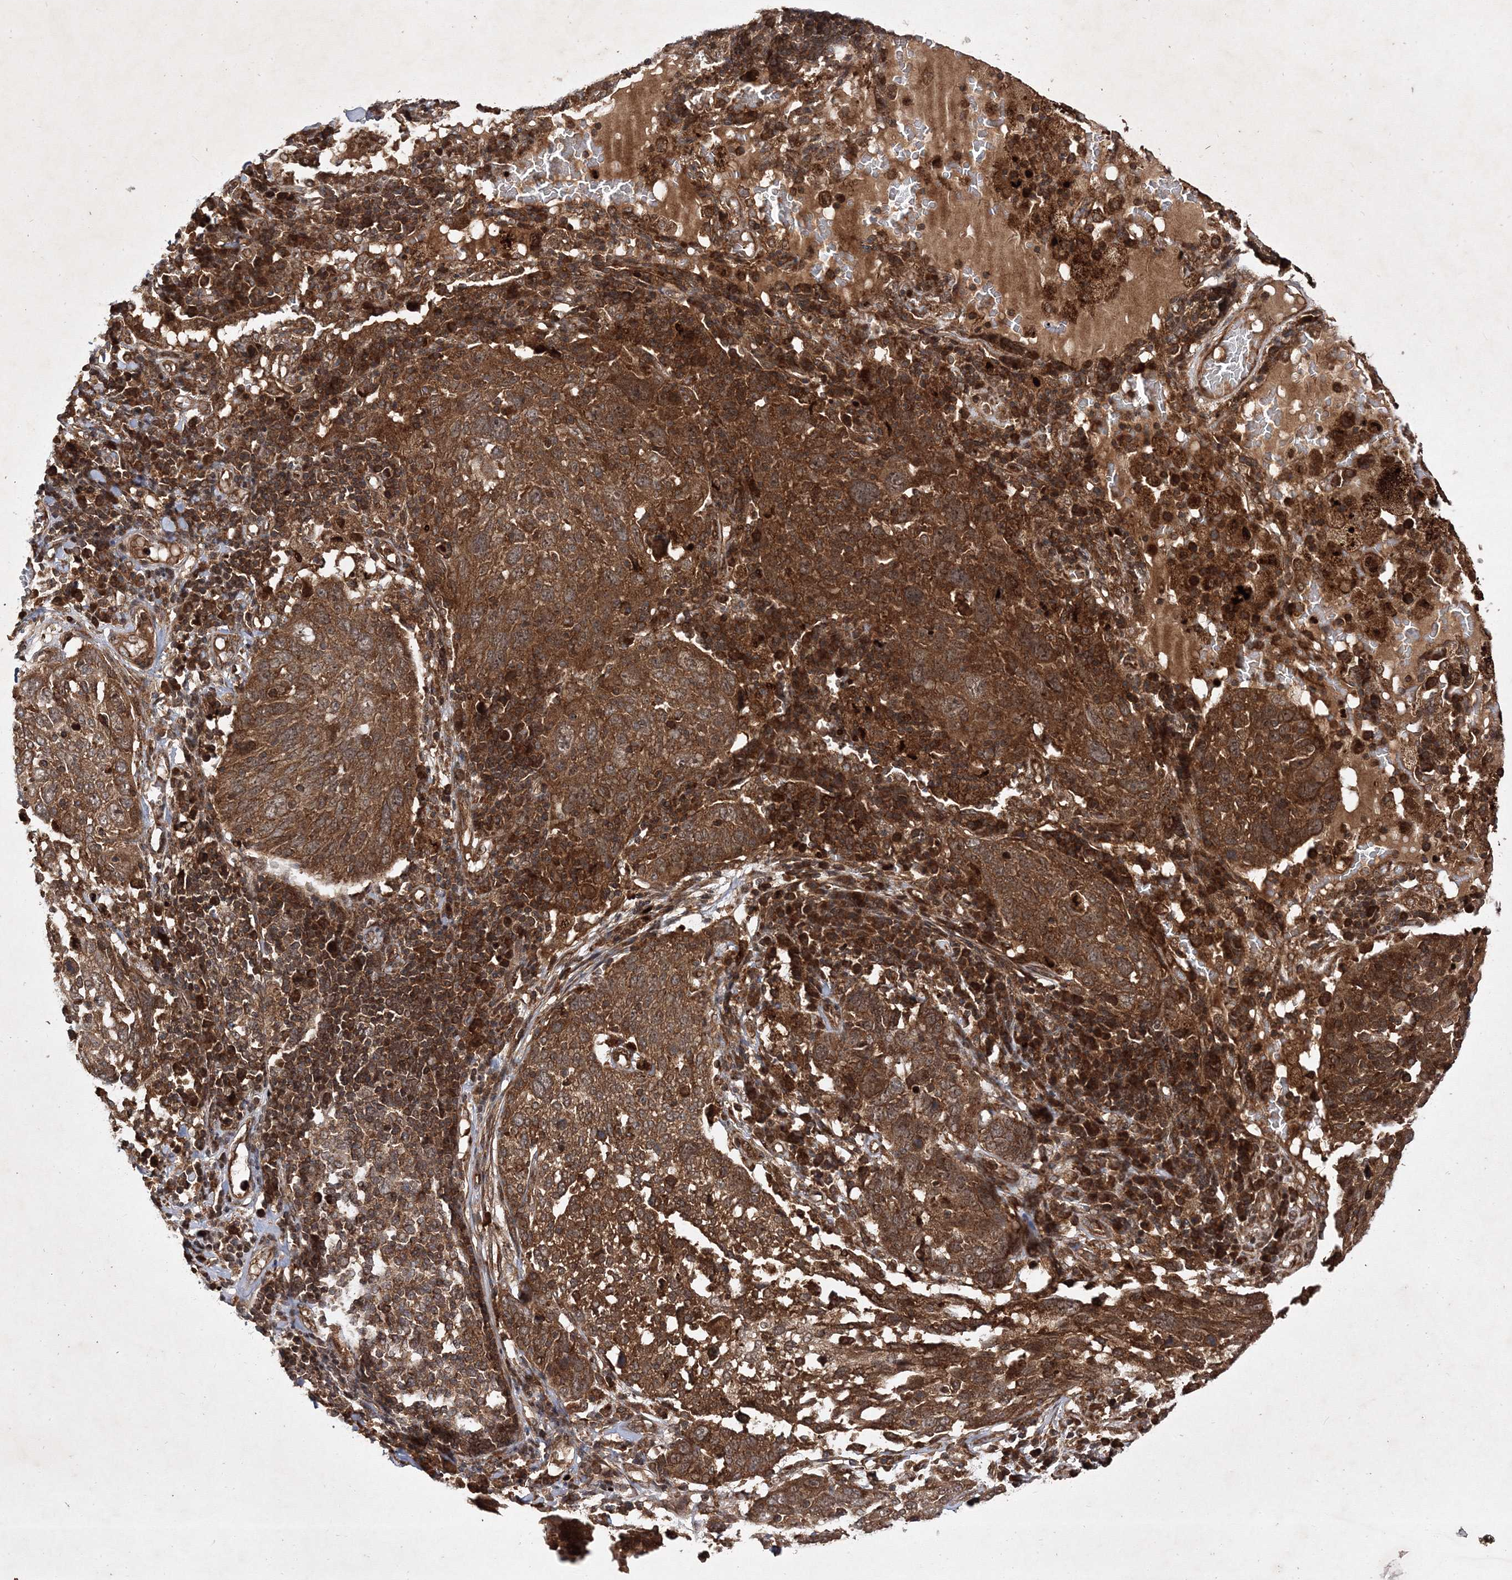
{"staining": {"intensity": "strong", "quantity": ">75%", "location": "cytoplasmic/membranous"}, "tissue": "lung cancer", "cell_type": "Tumor cells", "image_type": "cancer", "snomed": [{"axis": "morphology", "description": "Squamous cell carcinoma, NOS"}, {"axis": "topography", "description": "Lung"}], "caption": "A brown stain highlights strong cytoplasmic/membranous expression of a protein in human lung cancer (squamous cell carcinoma) tumor cells.", "gene": "DNAJC13", "patient": {"sex": "male", "age": 65}}